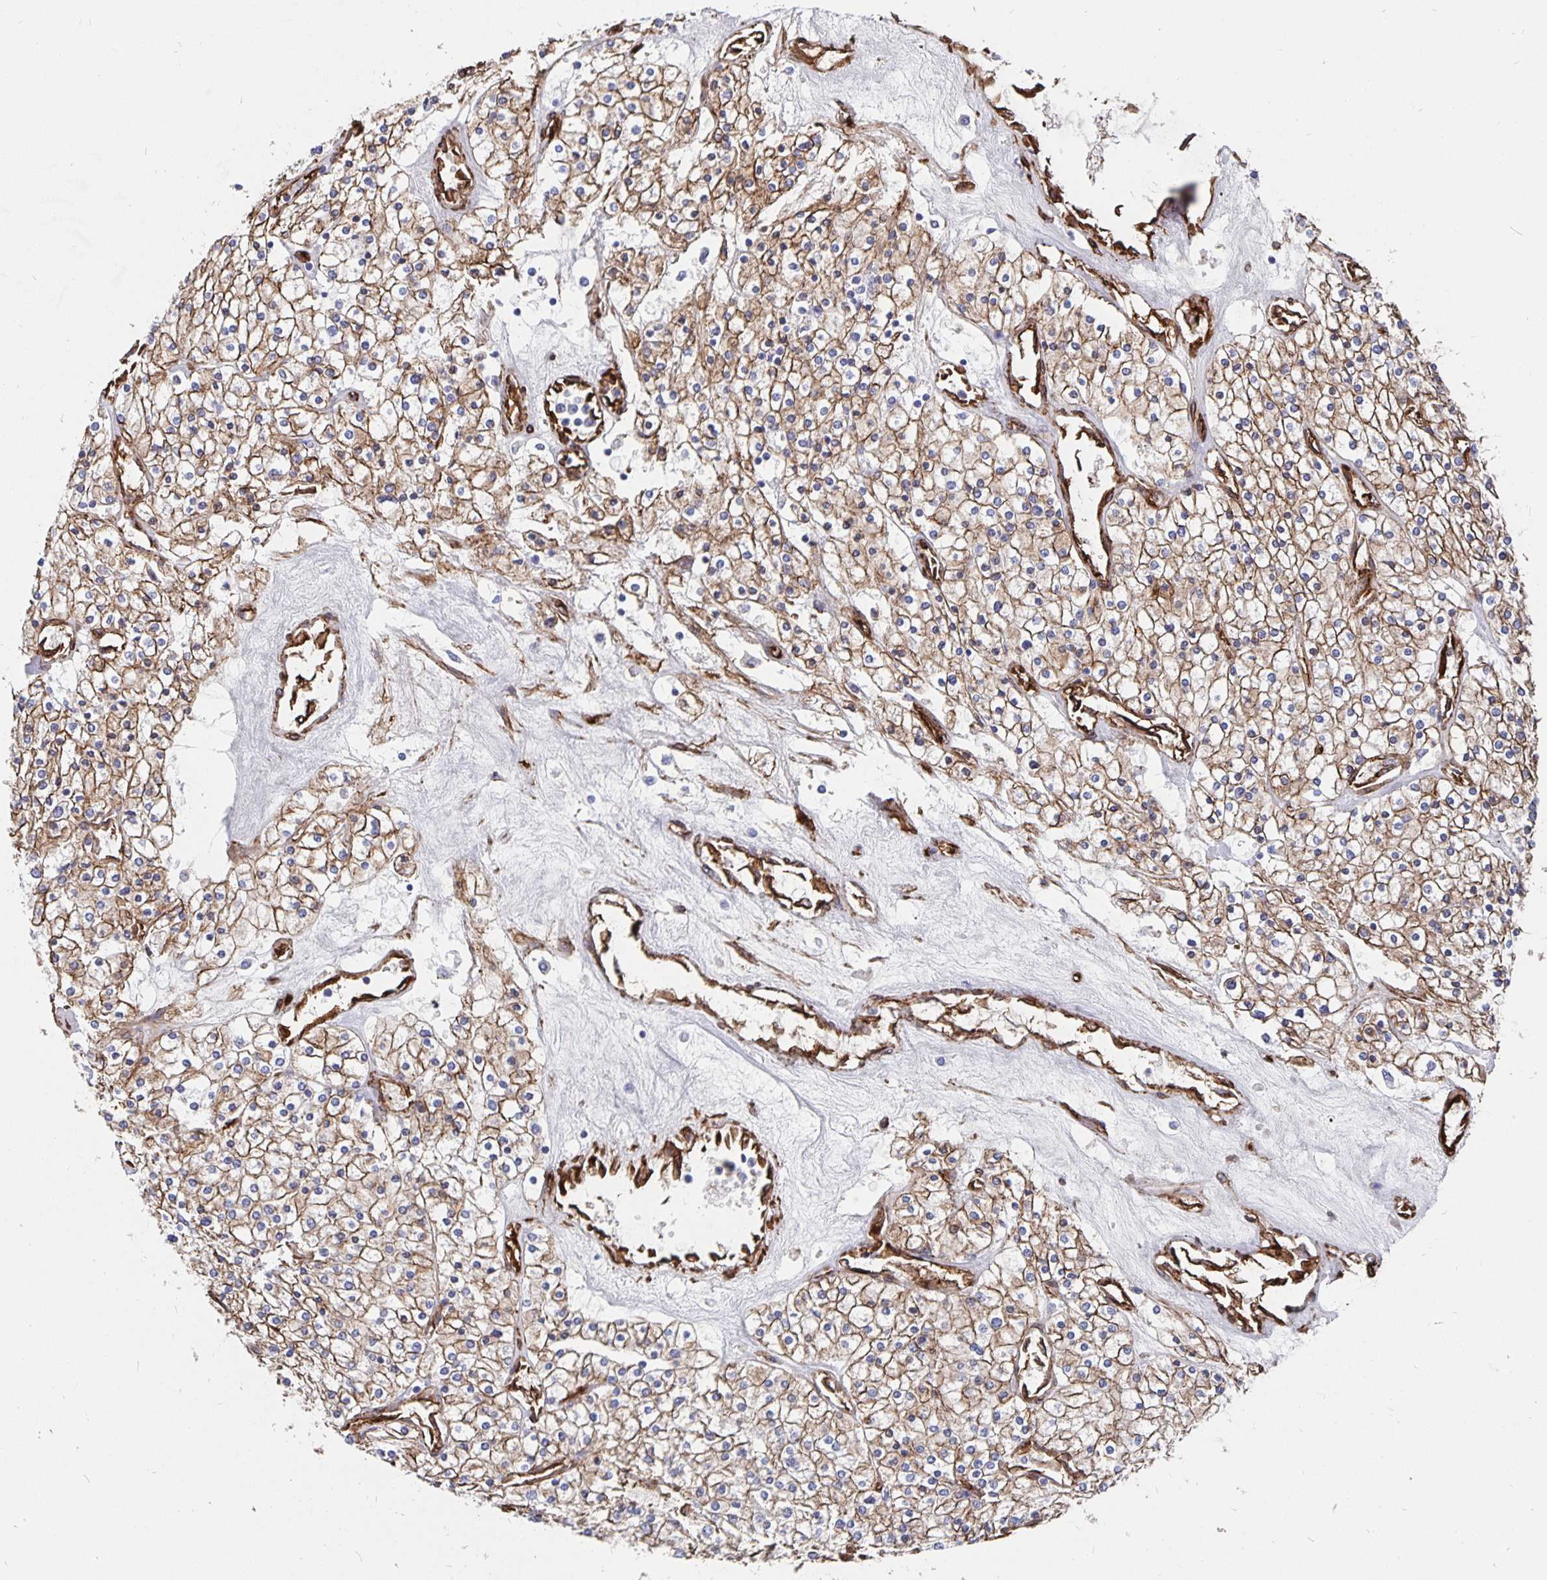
{"staining": {"intensity": "moderate", "quantity": ">75%", "location": "cytoplasmic/membranous"}, "tissue": "renal cancer", "cell_type": "Tumor cells", "image_type": "cancer", "snomed": [{"axis": "morphology", "description": "Adenocarcinoma, NOS"}, {"axis": "topography", "description": "Kidney"}], "caption": "Brown immunohistochemical staining in human adenocarcinoma (renal) reveals moderate cytoplasmic/membranous staining in about >75% of tumor cells.", "gene": "DCHS2", "patient": {"sex": "male", "age": 80}}